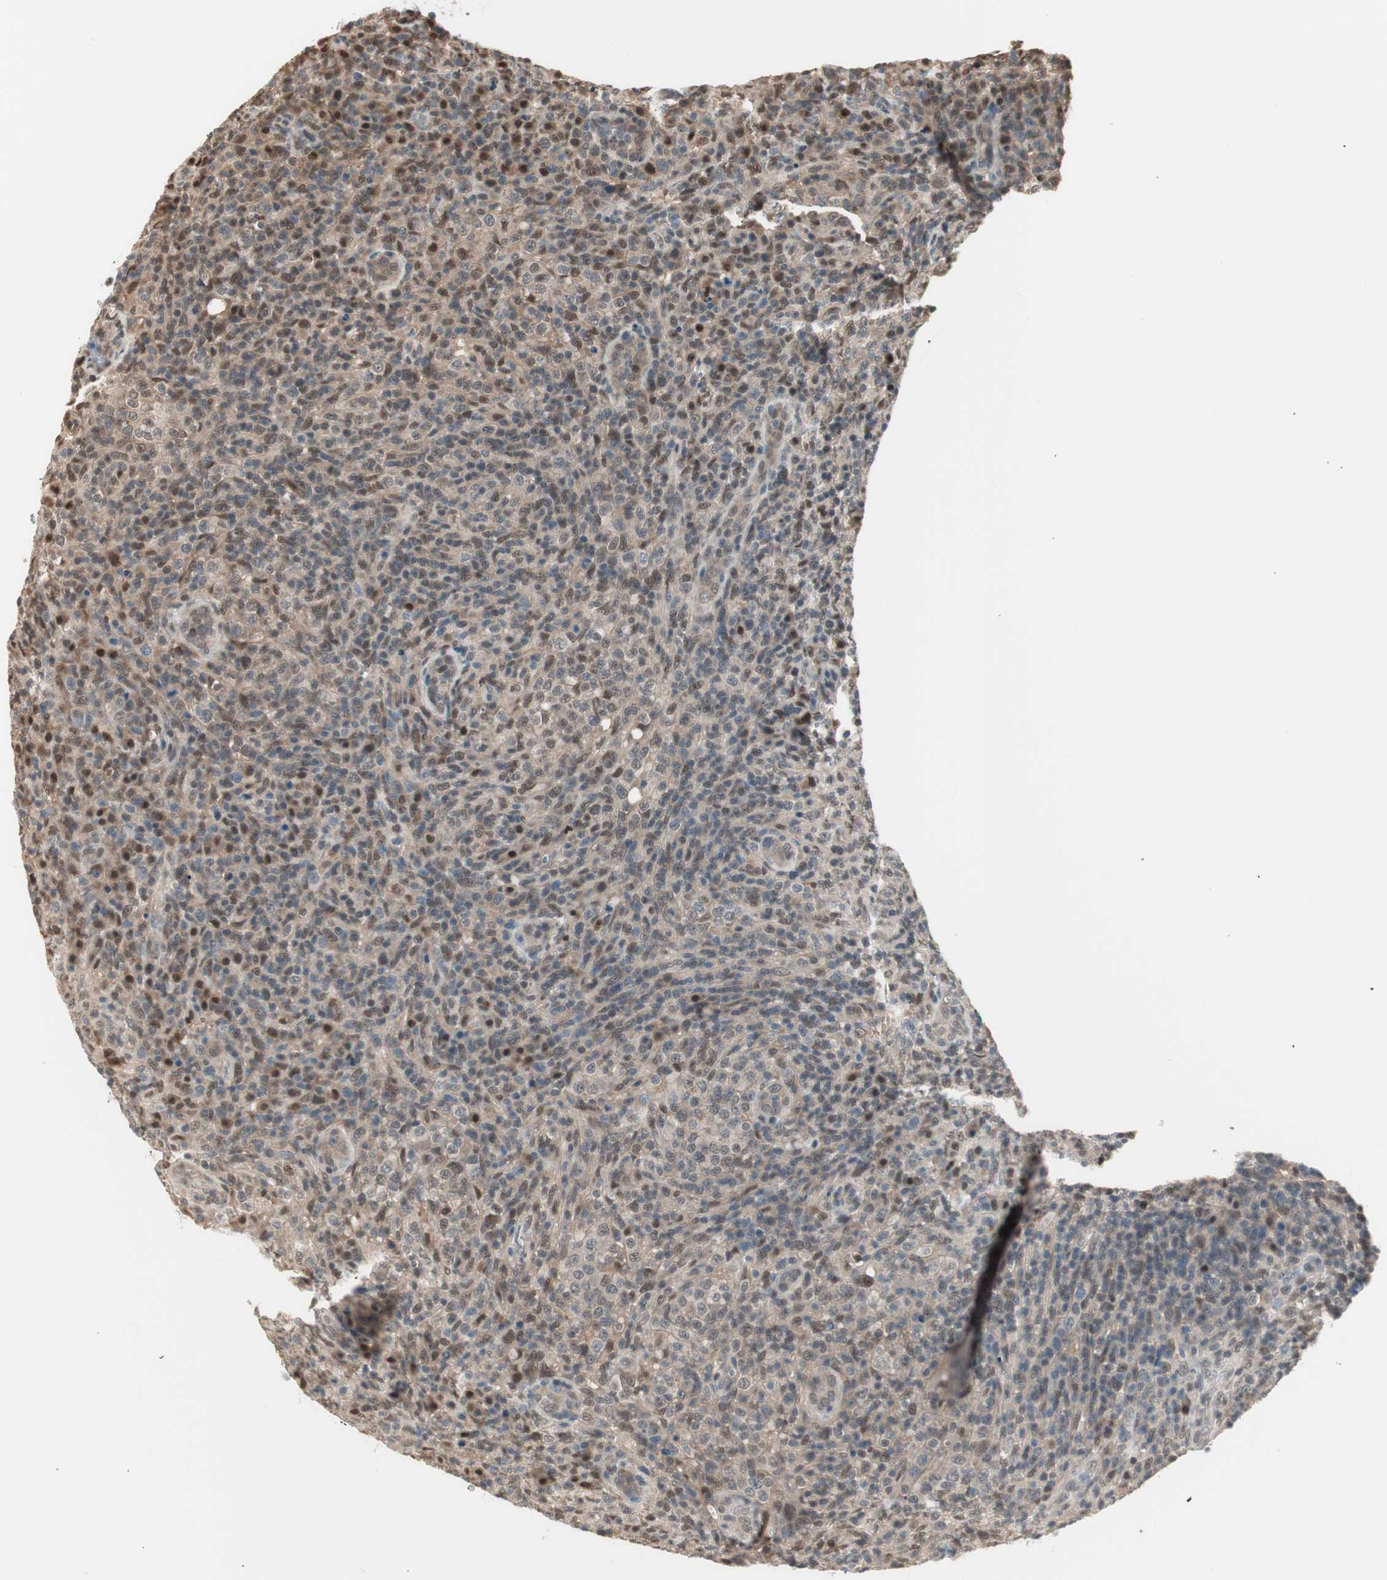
{"staining": {"intensity": "moderate", "quantity": ">75%", "location": "cytoplasmic/membranous,nuclear"}, "tissue": "lymphoma", "cell_type": "Tumor cells", "image_type": "cancer", "snomed": [{"axis": "morphology", "description": "Malignant lymphoma, non-Hodgkin's type, High grade"}, {"axis": "topography", "description": "Lymph node"}], "caption": "Immunohistochemistry (IHC) photomicrograph of neoplastic tissue: human lymphoma stained using IHC shows medium levels of moderate protein expression localized specifically in the cytoplasmic/membranous and nuclear of tumor cells, appearing as a cytoplasmic/membranous and nuclear brown color.", "gene": "LONP2", "patient": {"sex": "female", "age": 76}}